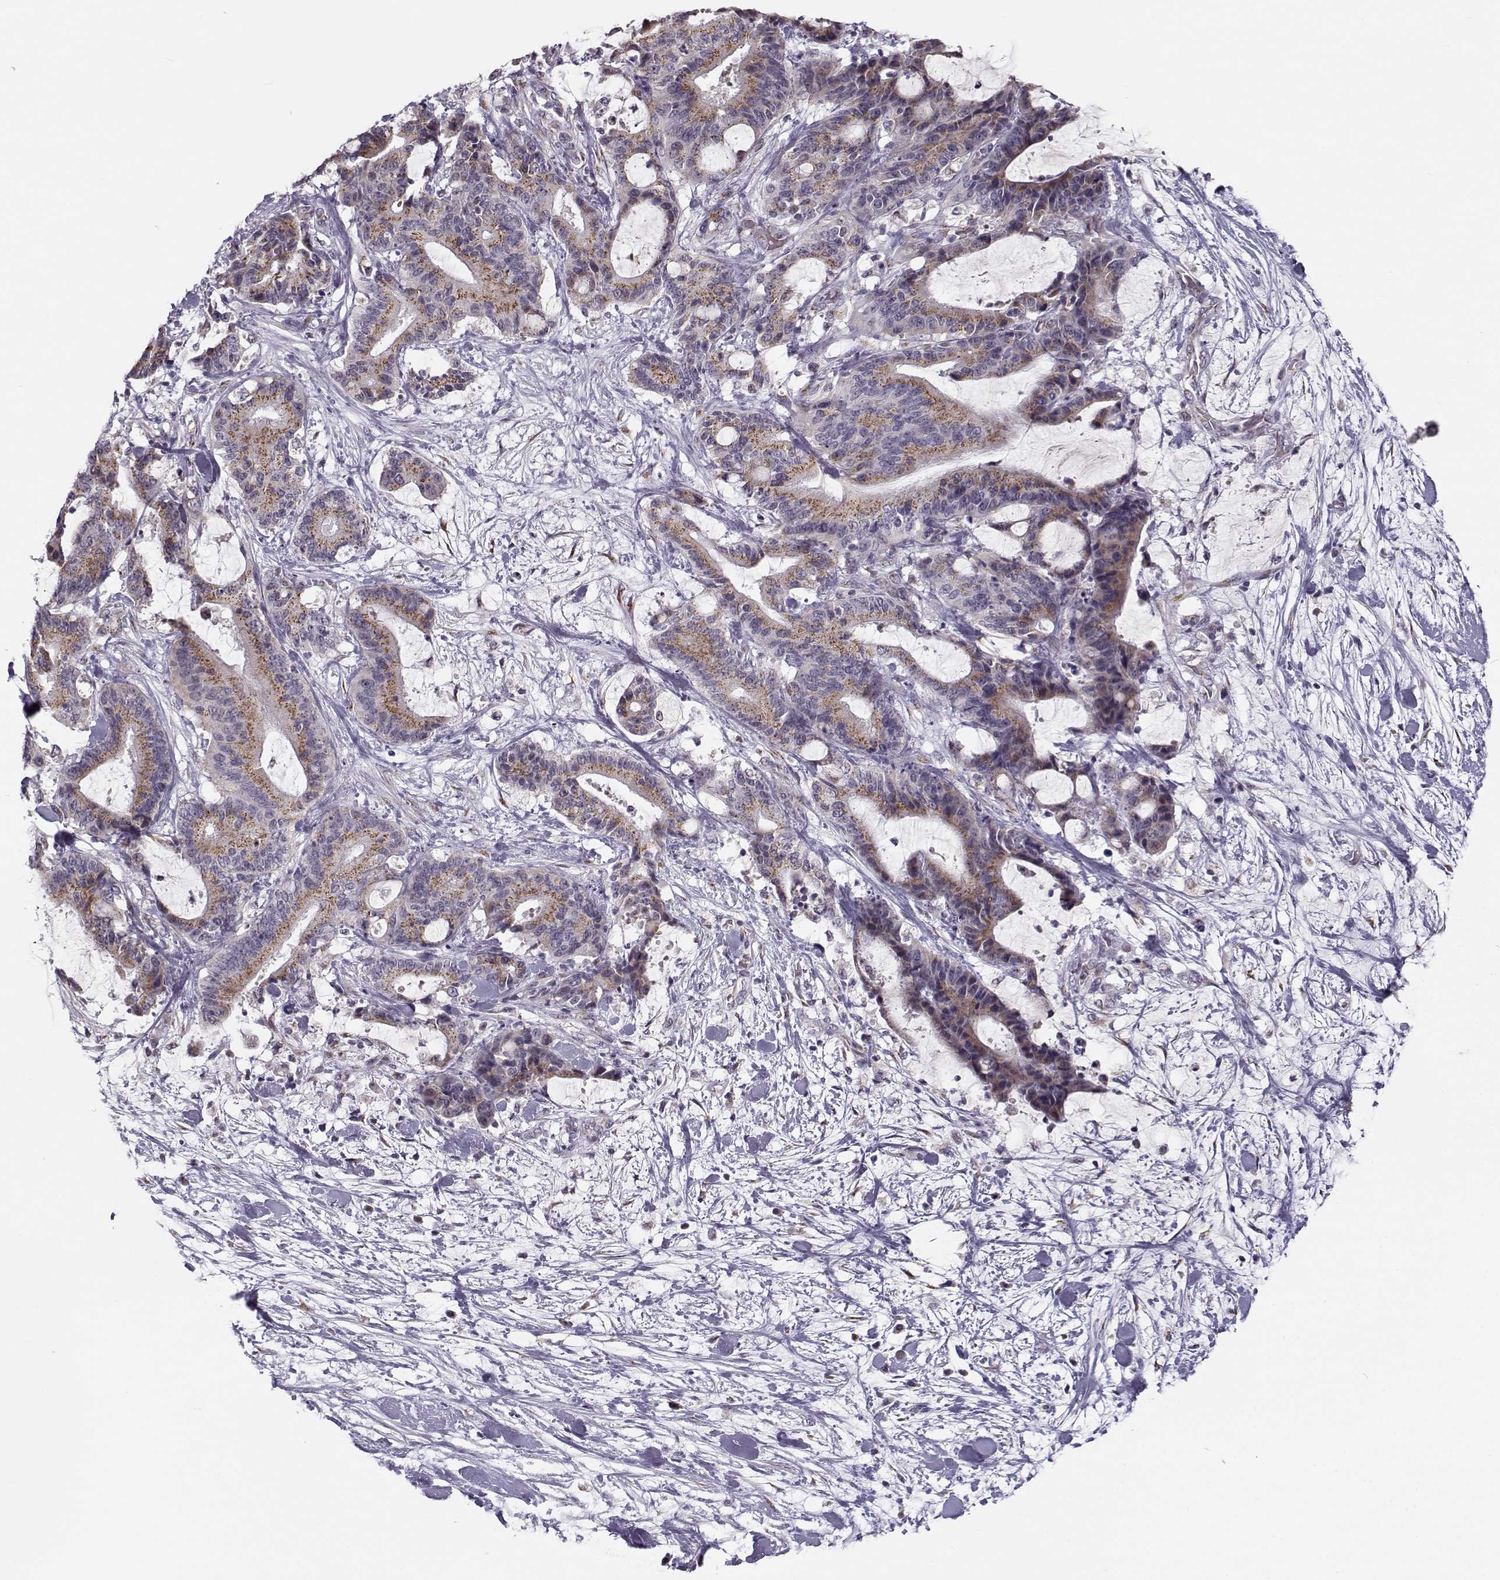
{"staining": {"intensity": "moderate", "quantity": ">75%", "location": "cytoplasmic/membranous"}, "tissue": "liver cancer", "cell_type": "Tumor cells", "image_type": "cancer", "snomed": [{"axis": "morphology", "description": "Cholangiocarcinoma"}, {"axis": "topography", "description": "Liver"}], "caption": "Human liver cancer (cholangiocarcinoma) stained with a protein marker exhibits moderate staining in tumor cells.", "gene": "SLC4A5", "patient": {"sex": "female", "age": 73}}